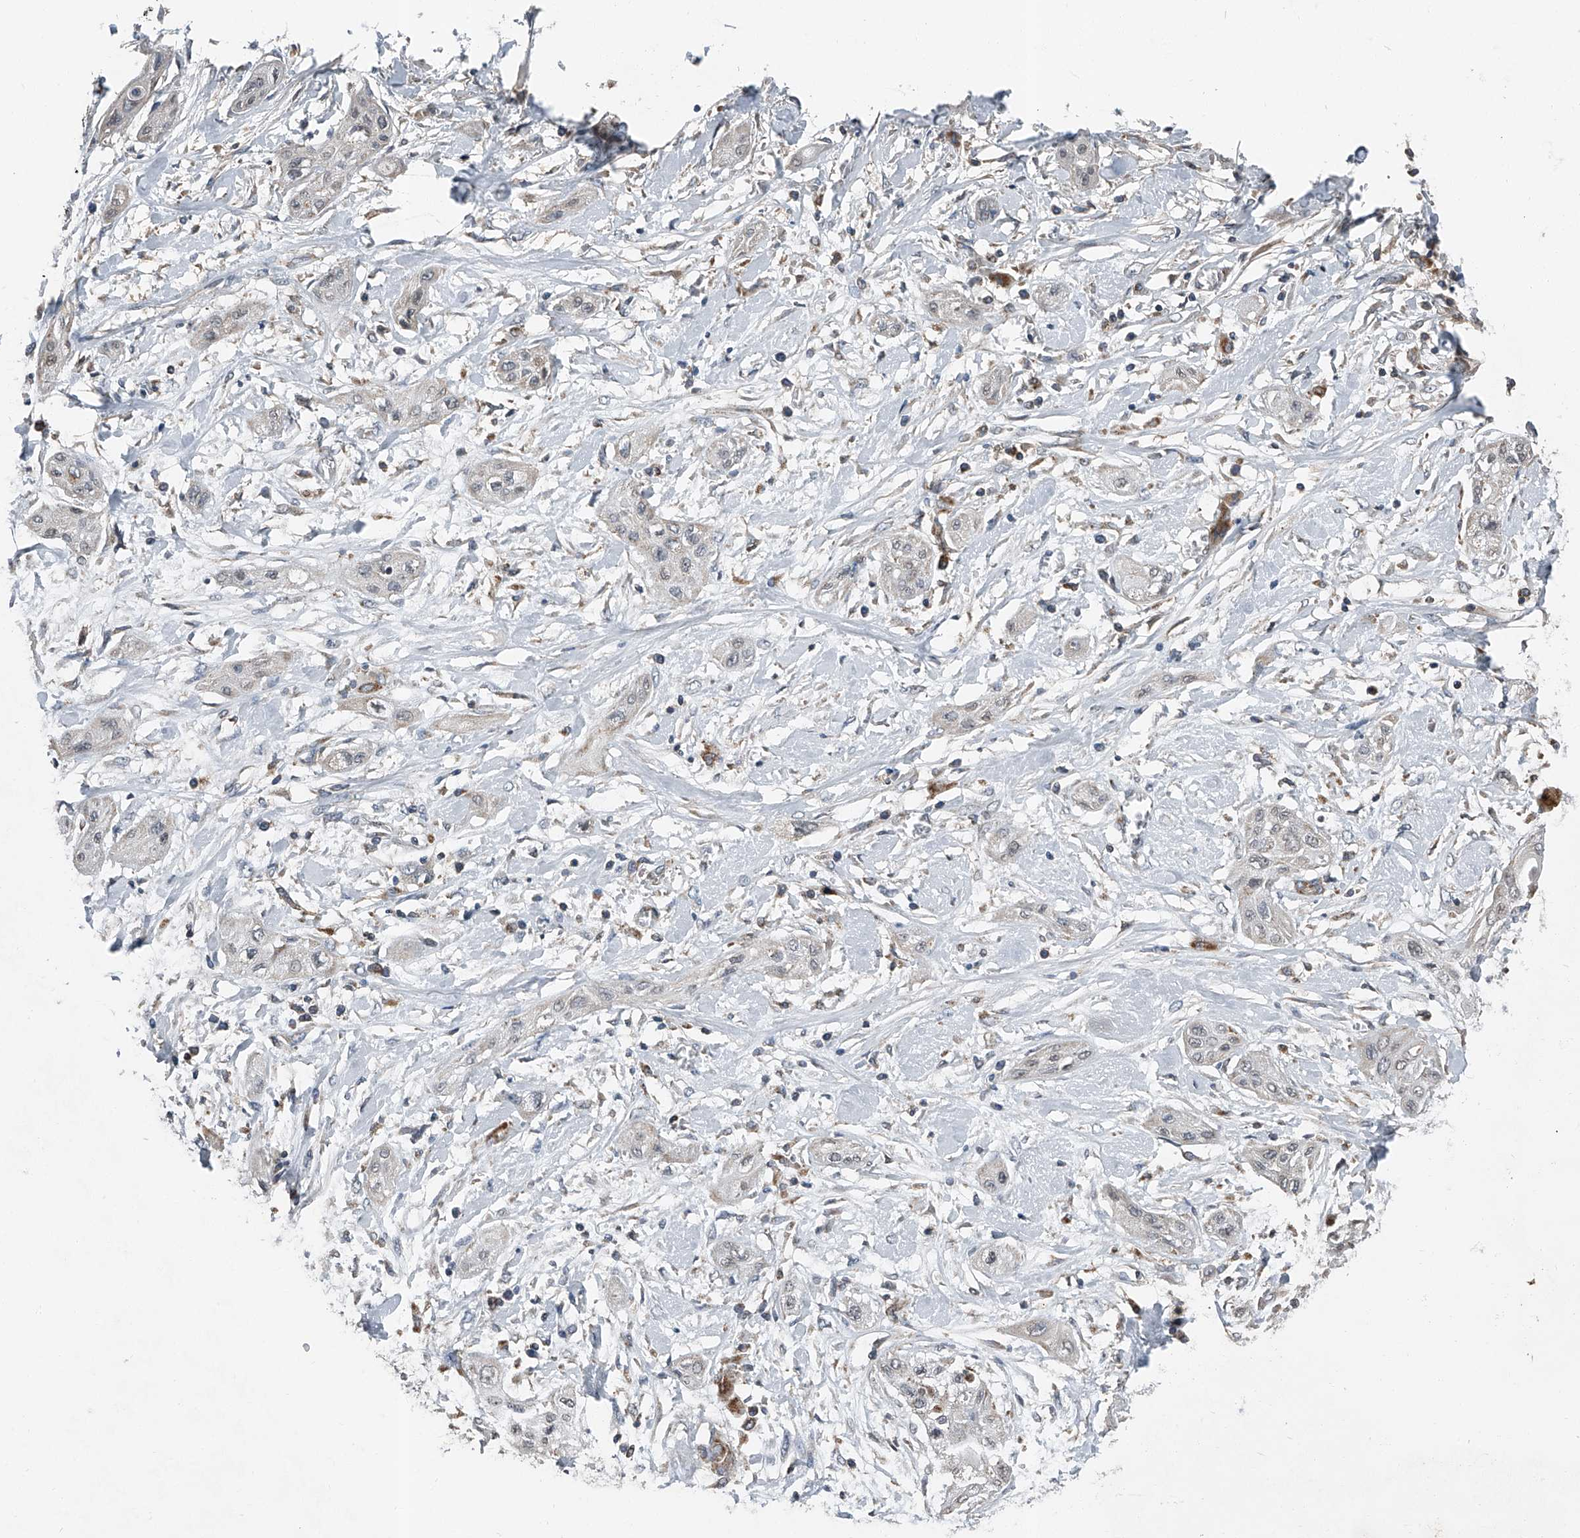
{"staining": {"intensity": "negative", "quantity": "none", "location": "none"}, "tissue": "lung cancer", "cell_type": "Tumor cells", "image_type": "cancer", "snomed": [{"axis": "morphology", "description": "Squamous cell carcinoma, NOS"}, {"axis": "topography", "description": "Lung"}], "caption": "This micrograph is of lung cancer (squamous cell carcinoma) stained with immunohistochemistry (IHC) to label a protein in brown with the nuclei are counter-stained blue. There is no expression in tumor cells.", "gene": "CHRNA7", "patient": {"sex": "female", "age": 47}}